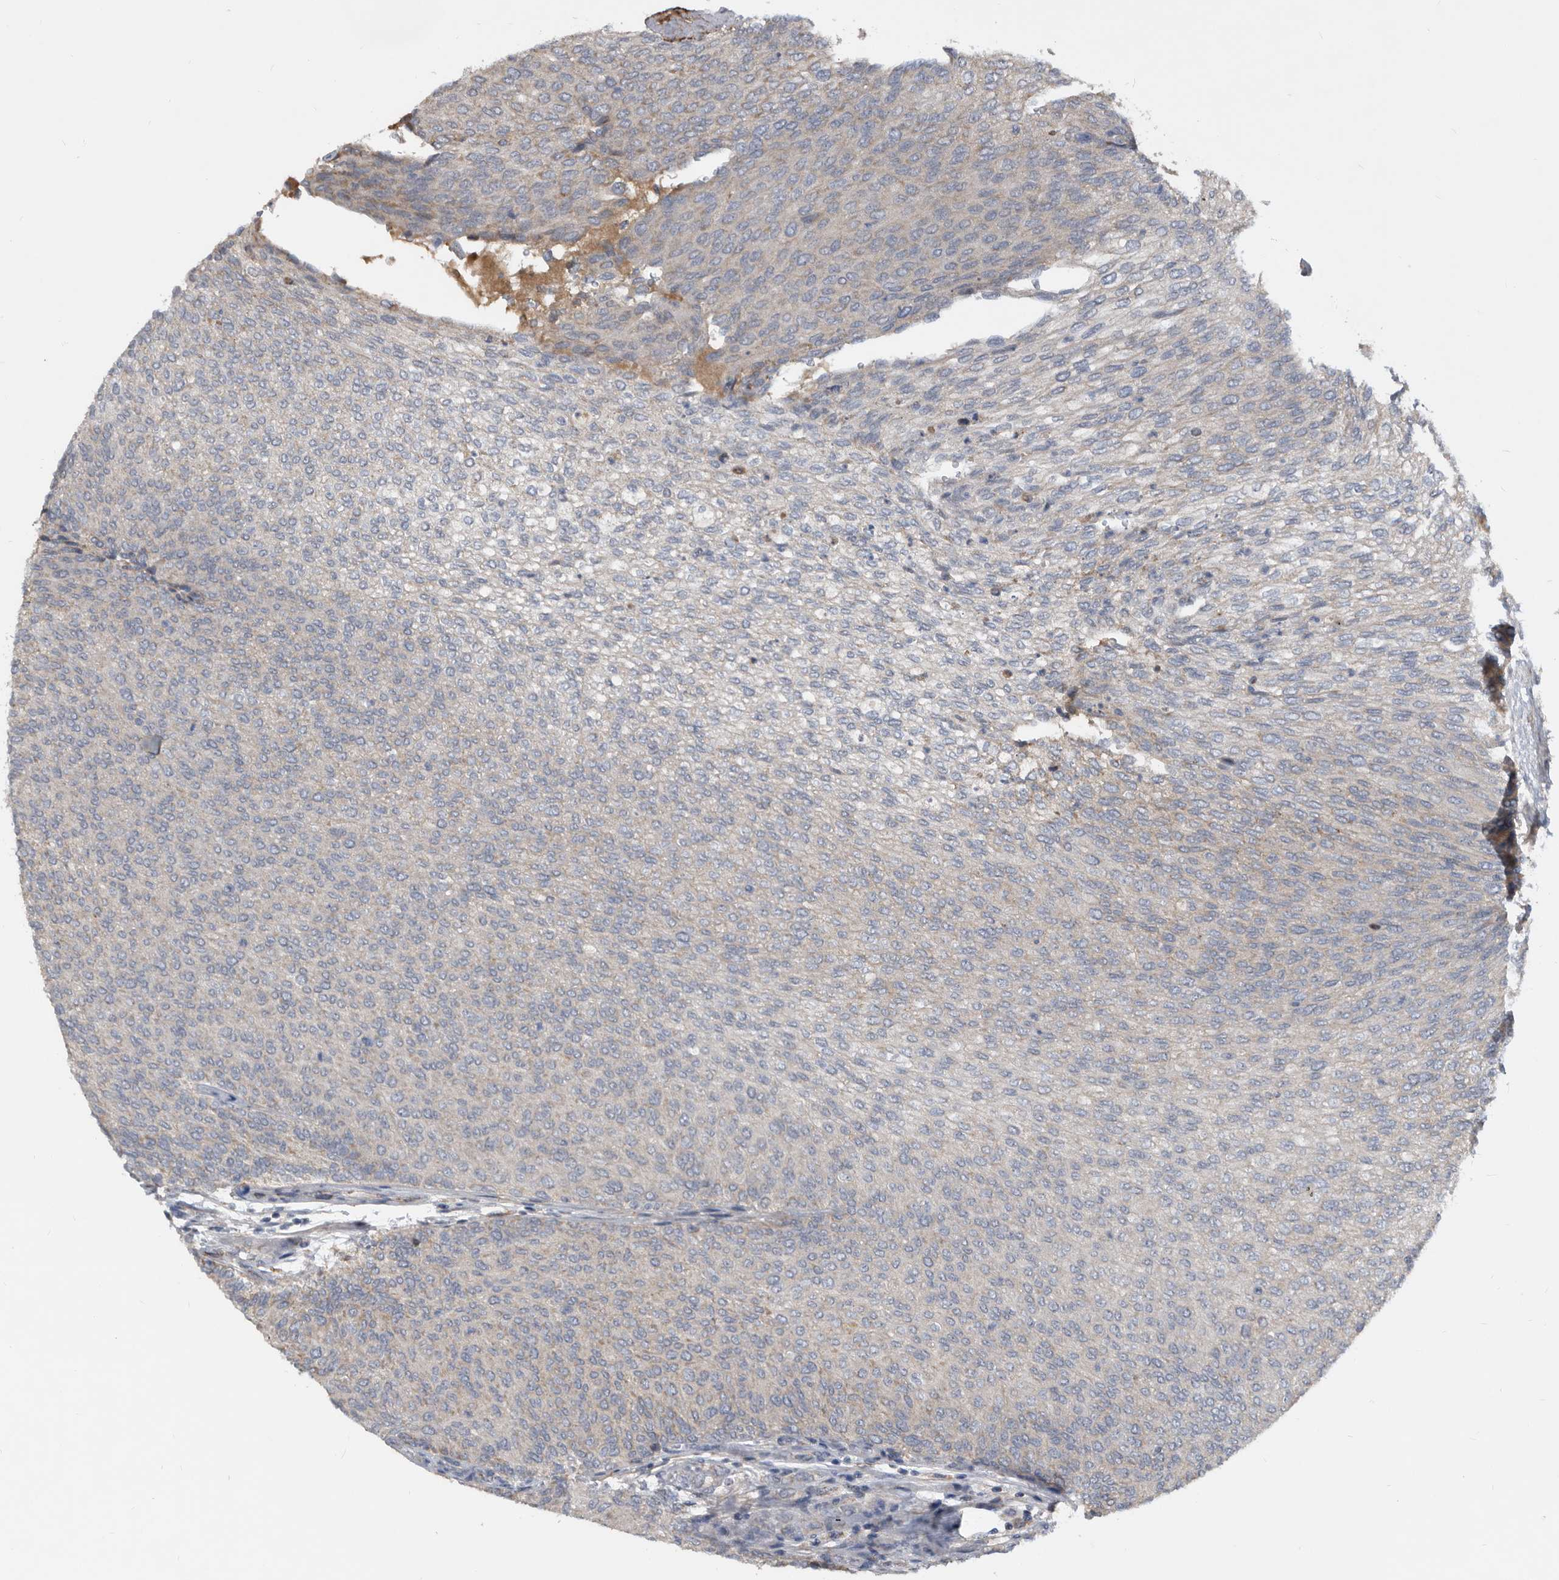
{"staining": {"intensity": "moderate", "quantity": "<25%", "location": "cytoplasmic/membranous"}, "tissue": "urothelial cancer", "cell_type": "Tumor cells", "image_type": "cancer", "snomed": [{"axis": "morphology", "description": "Urothelial carcinoma, Low grade"}, {"axis": "topography", "description": "Urinary bladder"}], "caption": "Urothelial cancer stained for a protein (brown) reveals moderate cytoplasmic/membranous positive staining in approximately <25% of tumor cells.", "gene": "PI15", "patient": {"sex": "female", "age": 79}}